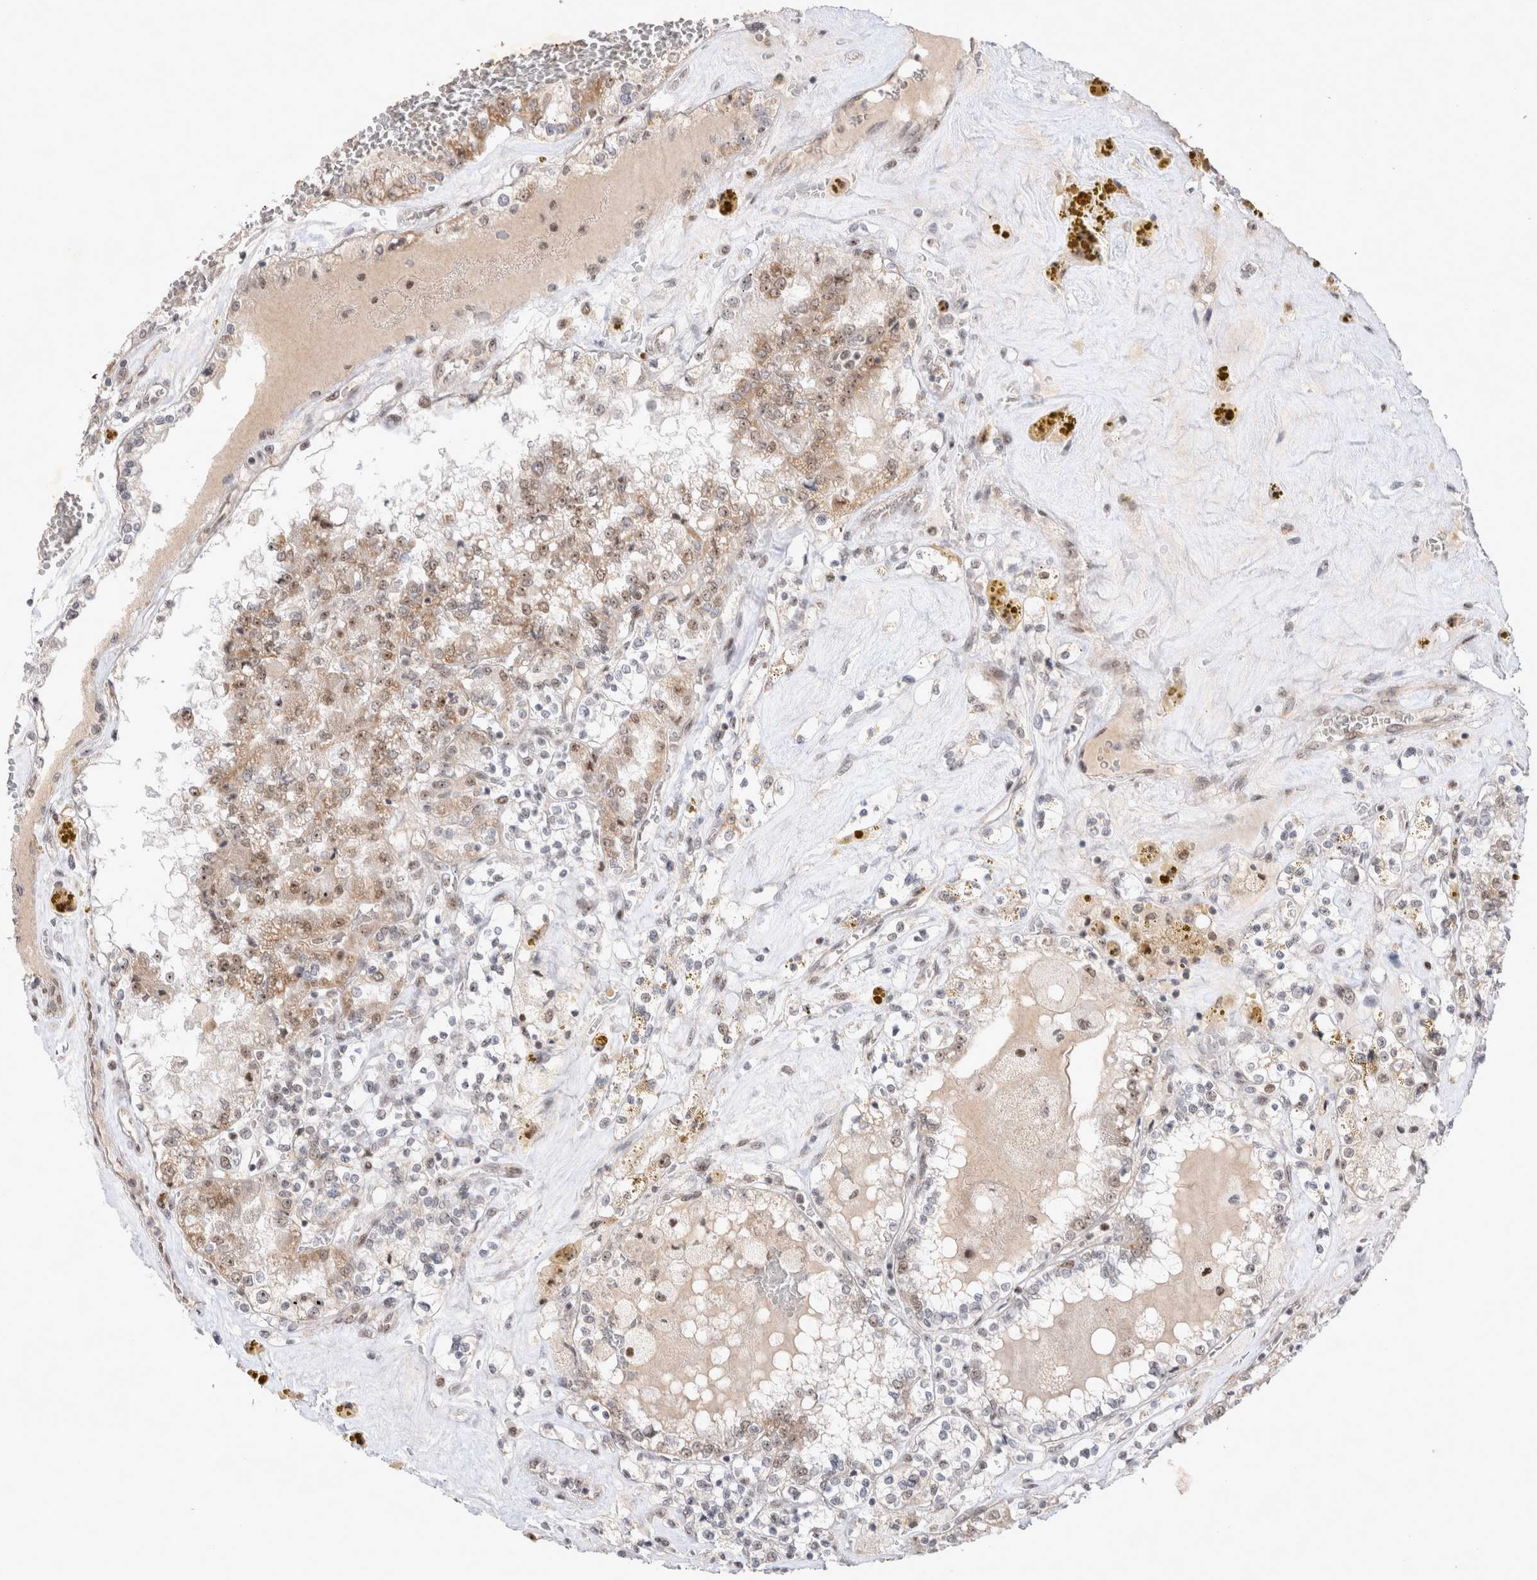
{"staining": {"intensity": "weak", "quantity": "25%-75%", "location": "cytoplasmic/membranous,nuclear"}, "tissue": "renal cancer", "cell_type": "Tumor cells", "image_type": "cancer", "snomed": [{"axis": "morphology", "description": "Adenocarcinoma, NOS"}, {"axis": "topography", "description": "Kidney"}], "caption": "An image of adenocarcinoma (renal) stained for a protein displays weak cytoplasmic/membranous and nuclear brown staining in tumor cells.", "gene": "MRPL37", "patient": {"sex": "female", "age": 56}}